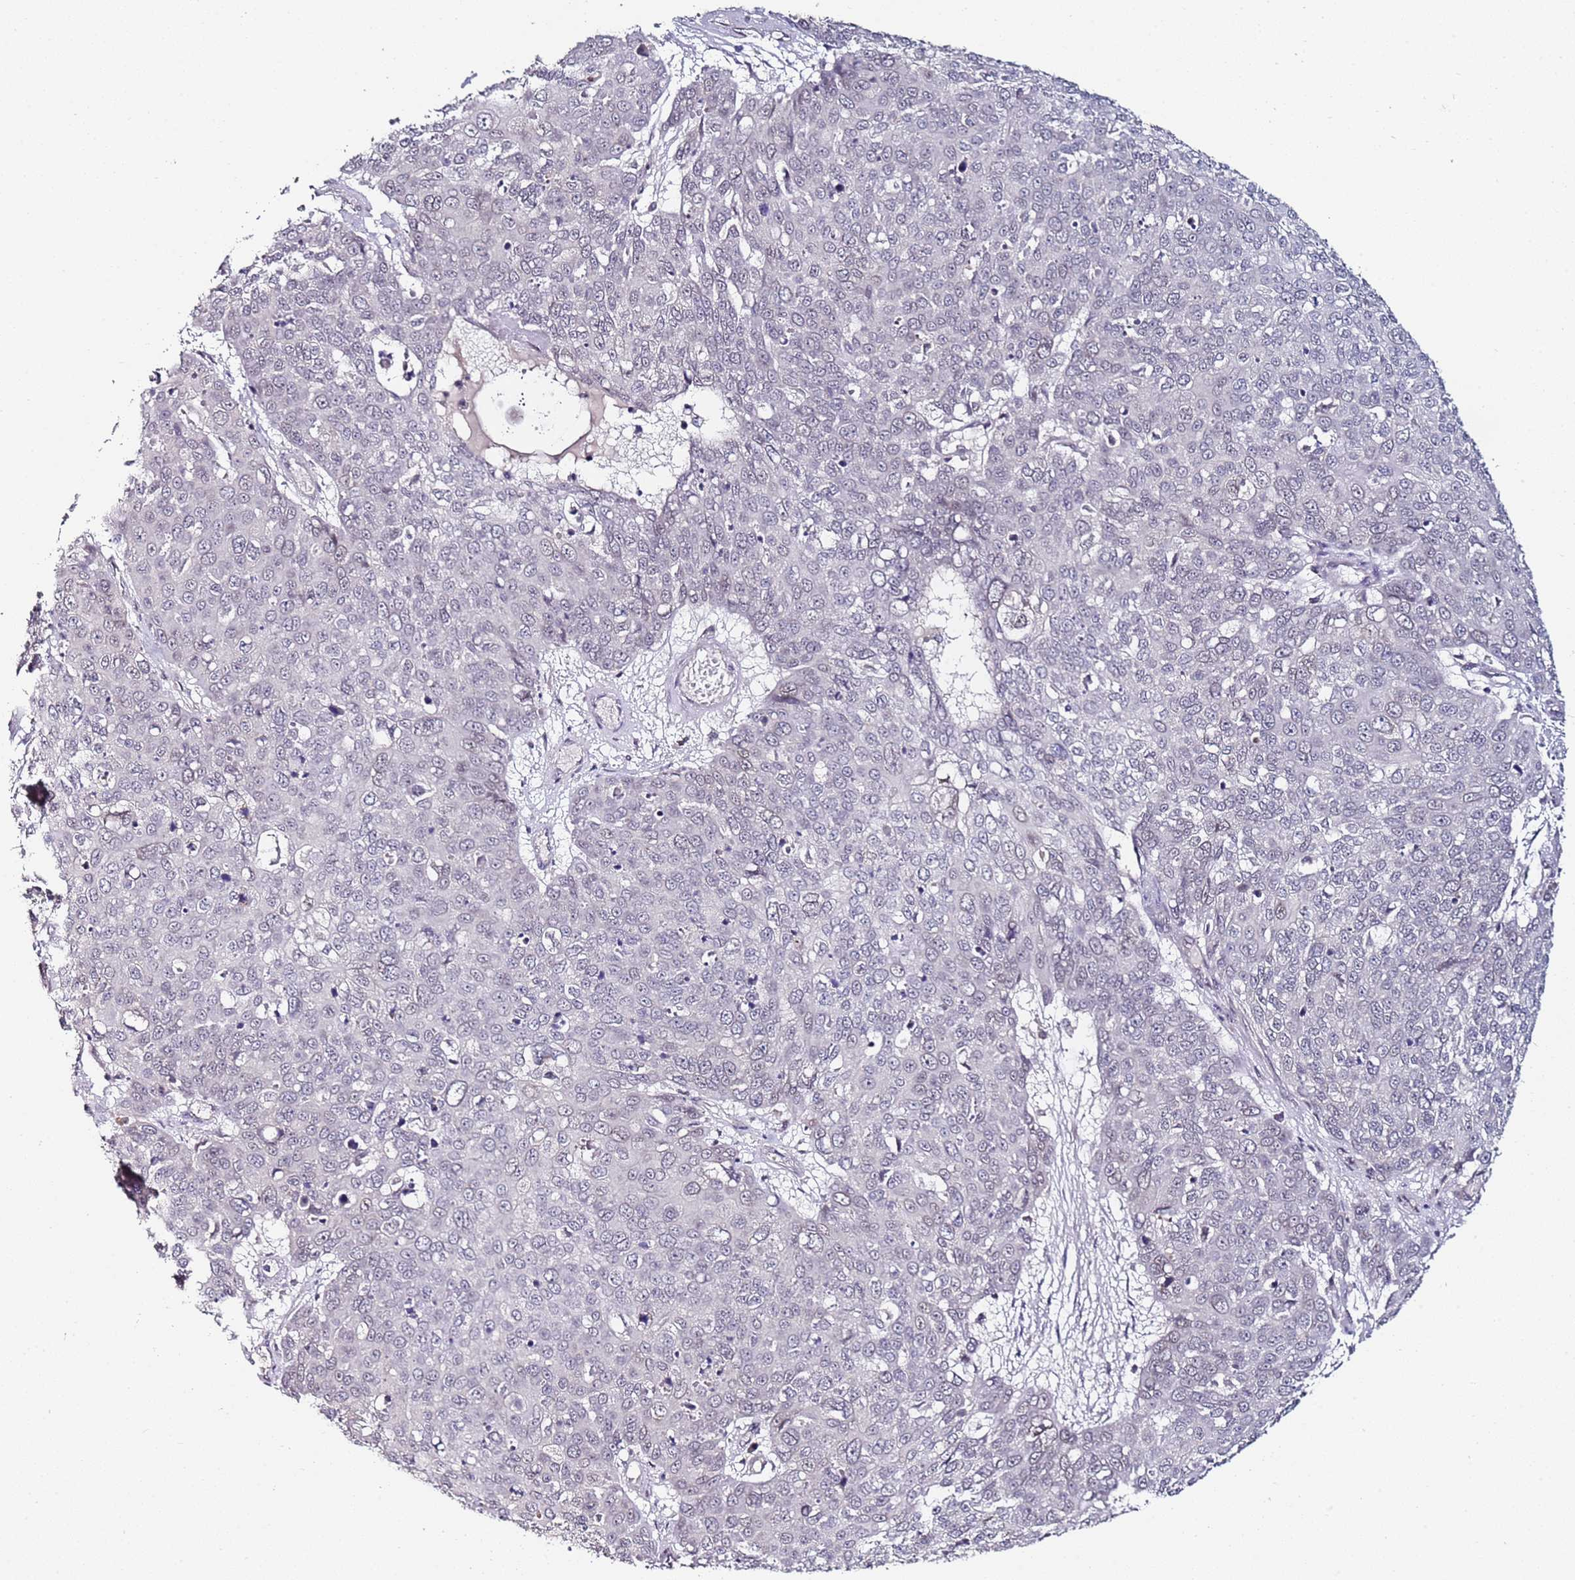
{"staining": {"intensity": "negative", "quantity": "none", "location": "none"}, "tissue": "skin cancer", "cell_type": "Tumor cells", "image_type": "cancer", "snomed": [{"axis": "morphology", "description": "Squamous cell carcinoma, NOS"}, {"axis": "topography", "description": "Skin"}], "caption": "IHC histopathology image of skin squamous cell carcinoma stained for a protein (brown), which shows no expression in tumor cells.", "gene": "DUSP28", "patient": {"sex": "male", "age": 71}}